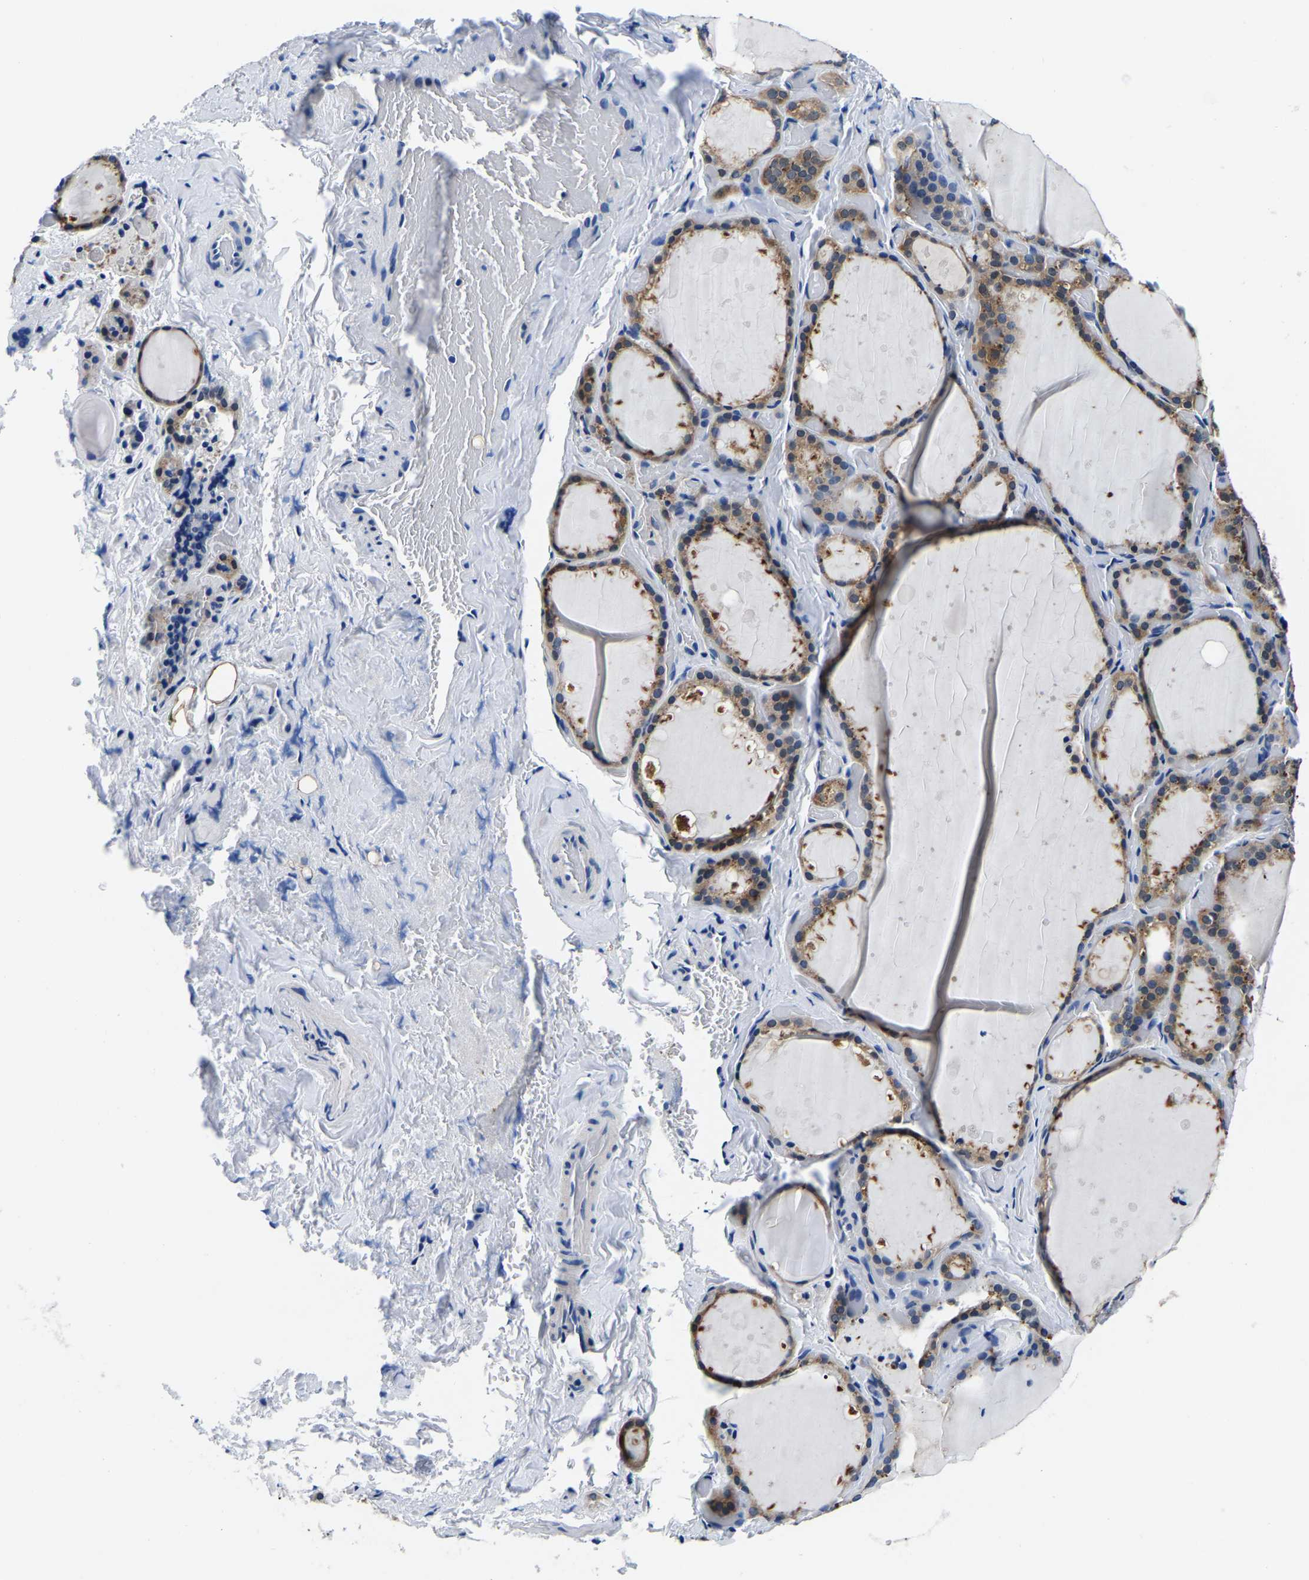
{"staining": {"intensity": "moderate", "quantity": ">75%", "location": "cytoplasmic/membranous"}, "tissue": "thyroid gland", "cell_type": "Glandular cells", "image_type": "normal", "snomed": [{"axis": "morphology", "description": "Normal tissue, NOS"}, {"axis": "topography", "description": "Thyroid gland"}], "caption": "Glandular cells demonstrate medium levels of moderate cytoplasmic/membranous staining in about >75% of cells in unremarkable thyroid gland.", "gene": "ACO1", "patient": {"sex": "female", "age": 44}}